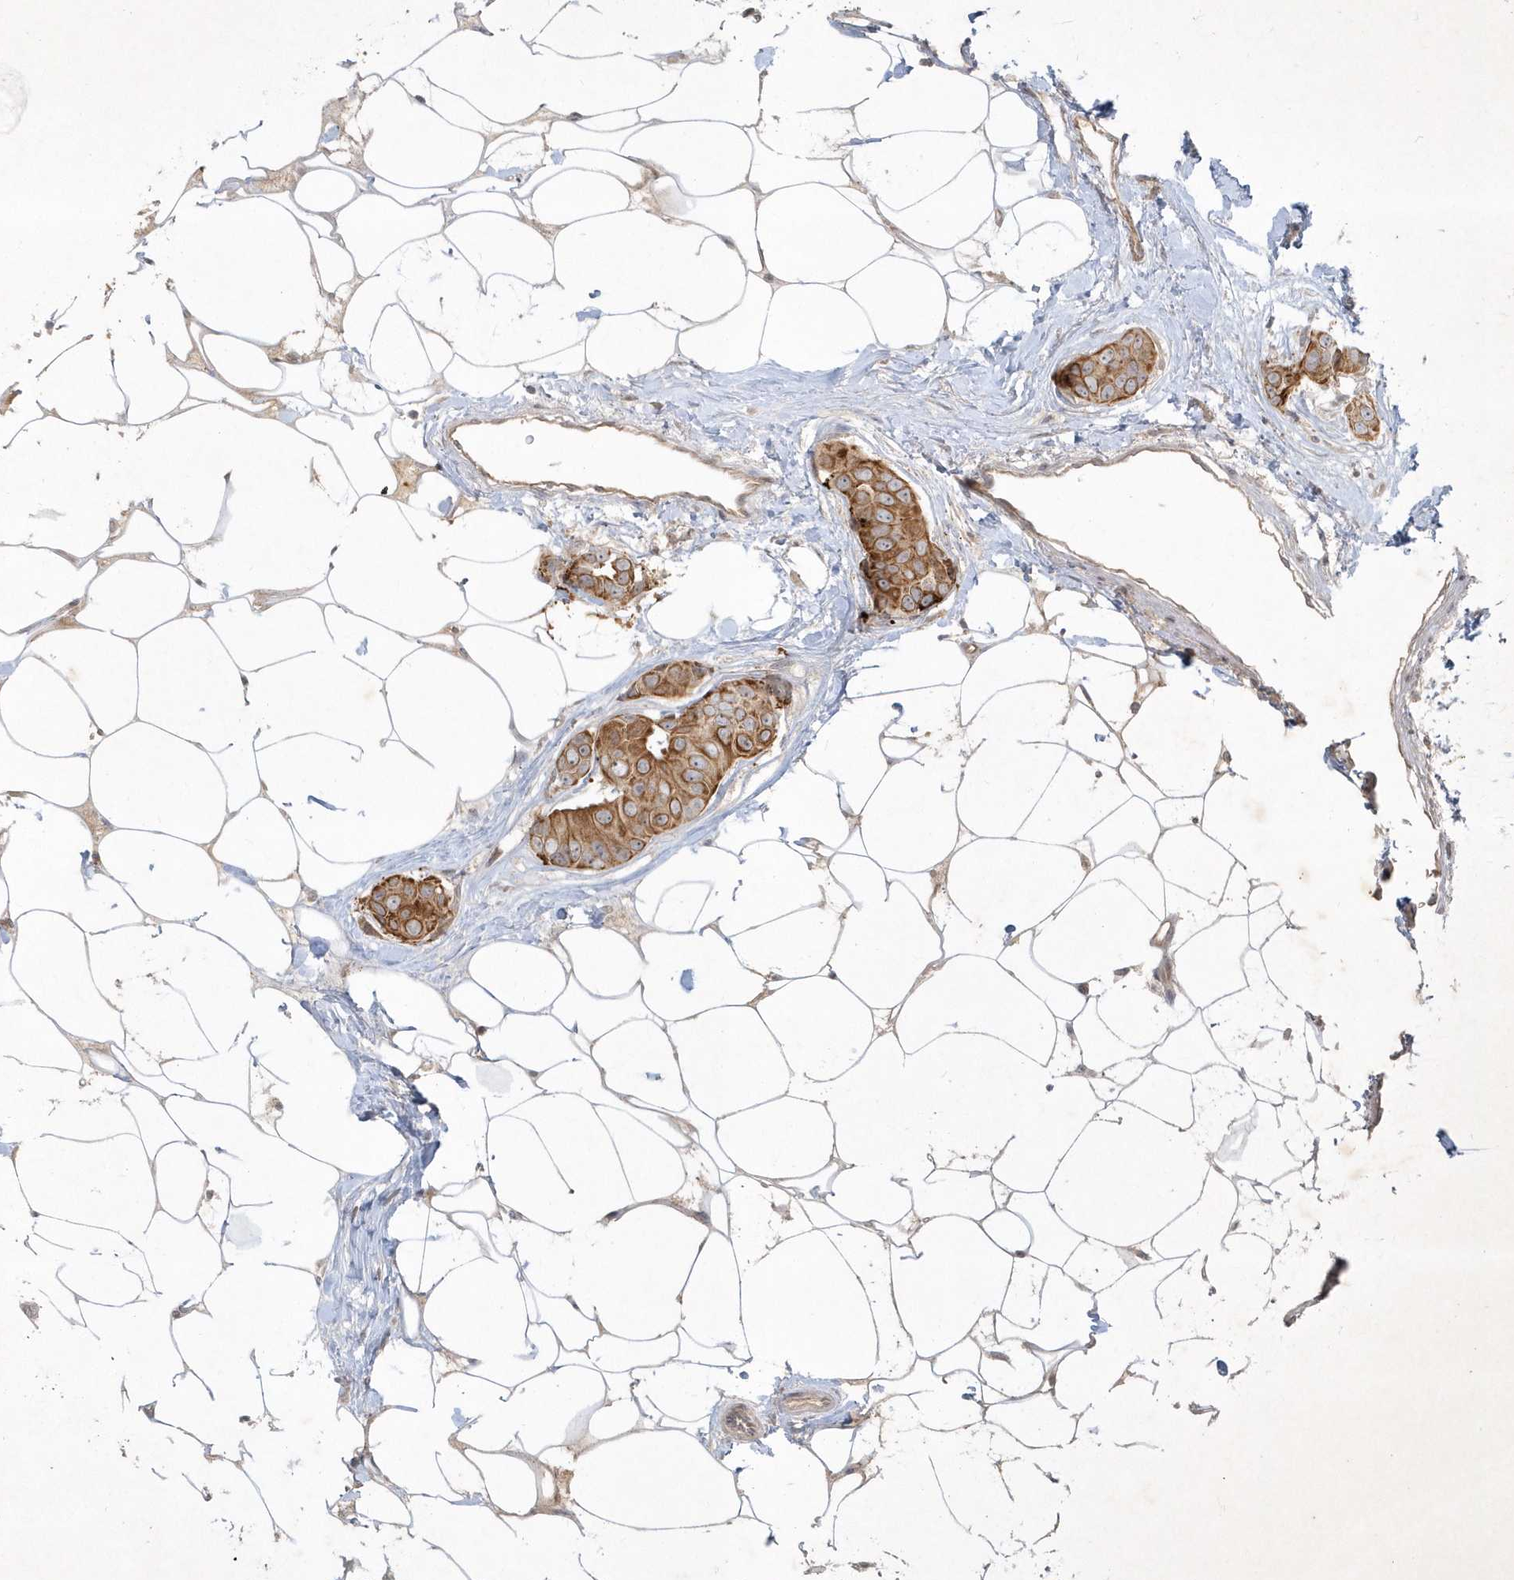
{"staining": {"intensity": "moderate", "quantity": ">75%", "location": "cytoplasmic/membranous"}, "tissue": "breast cancer", "cell_type": "Tumor cells", "image_type": "cancer", "snomed": [{"axis": "morphology", "description": "Normal tissue, NOS"}, {"axis": "morphology", "description": "Duct carcinoma"}, {"axis": "topography", "description": "Breast"}], "caption": "This histopathology image shows immunohistochemistry staining of breast intraductal carcinoma, with medium moderate cytoplasmic/membranous expression in approximately >75% of tumor cells.", "gene": "BOD1", "patient": {"sex": "female", "age": 39}}